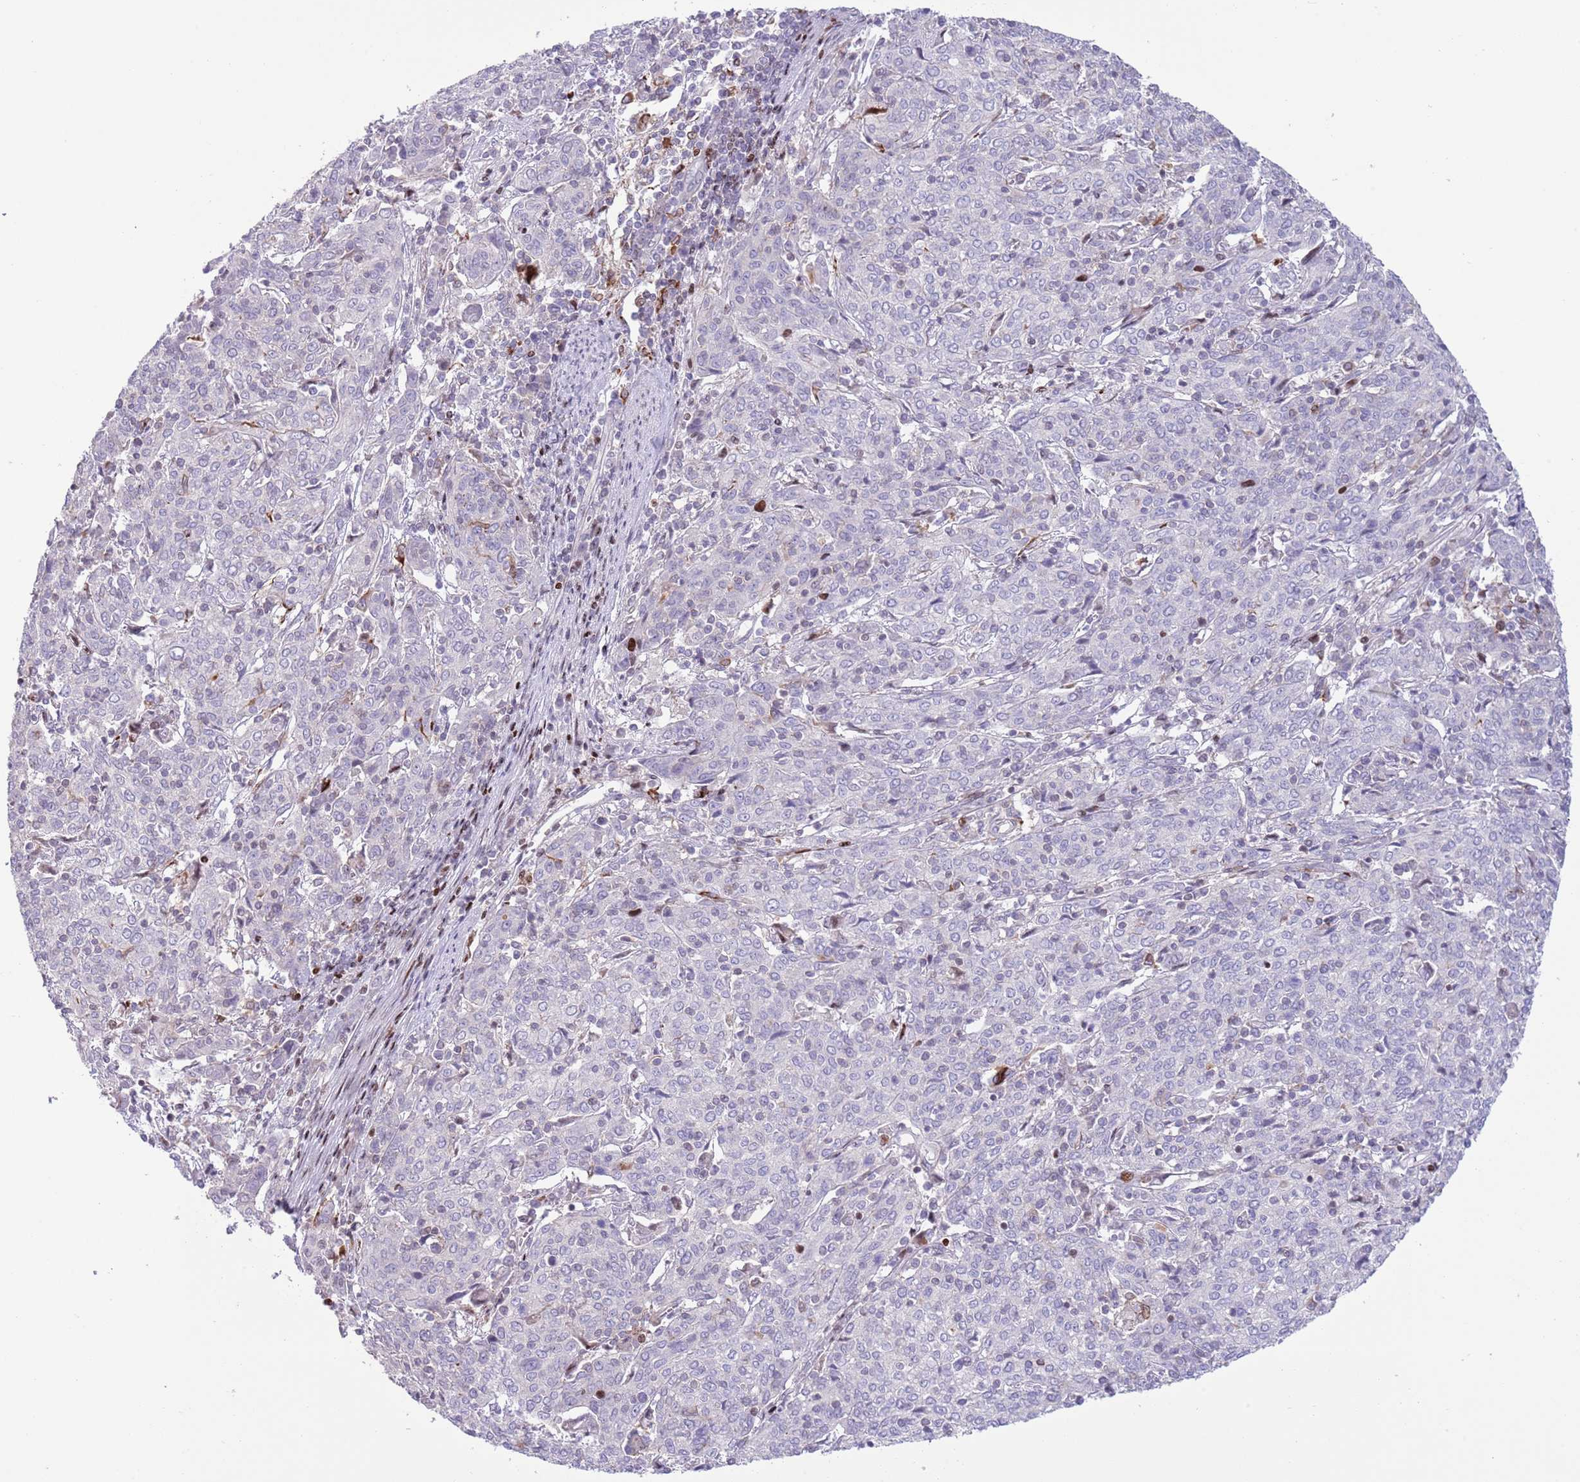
{"staining": {"intensity": "negative", "quantity": "none", "location": "none"}, "tissue": "cervical cancer", "cell_type": "Tumor cells", "image_type": "cancer", "snomed": [{"axis": "morphology", "description": "Squamous cell carcinoma, NOS"}, {"axis": "topography", "description": "Cervix"}], "caption": "Photomicrograph shows no protein expression in tumor cells of cervical cancer (squamous cell carcinoma) tissue.", "gene": "ANO8", "patient": {"sex": "female", "age": 67}}